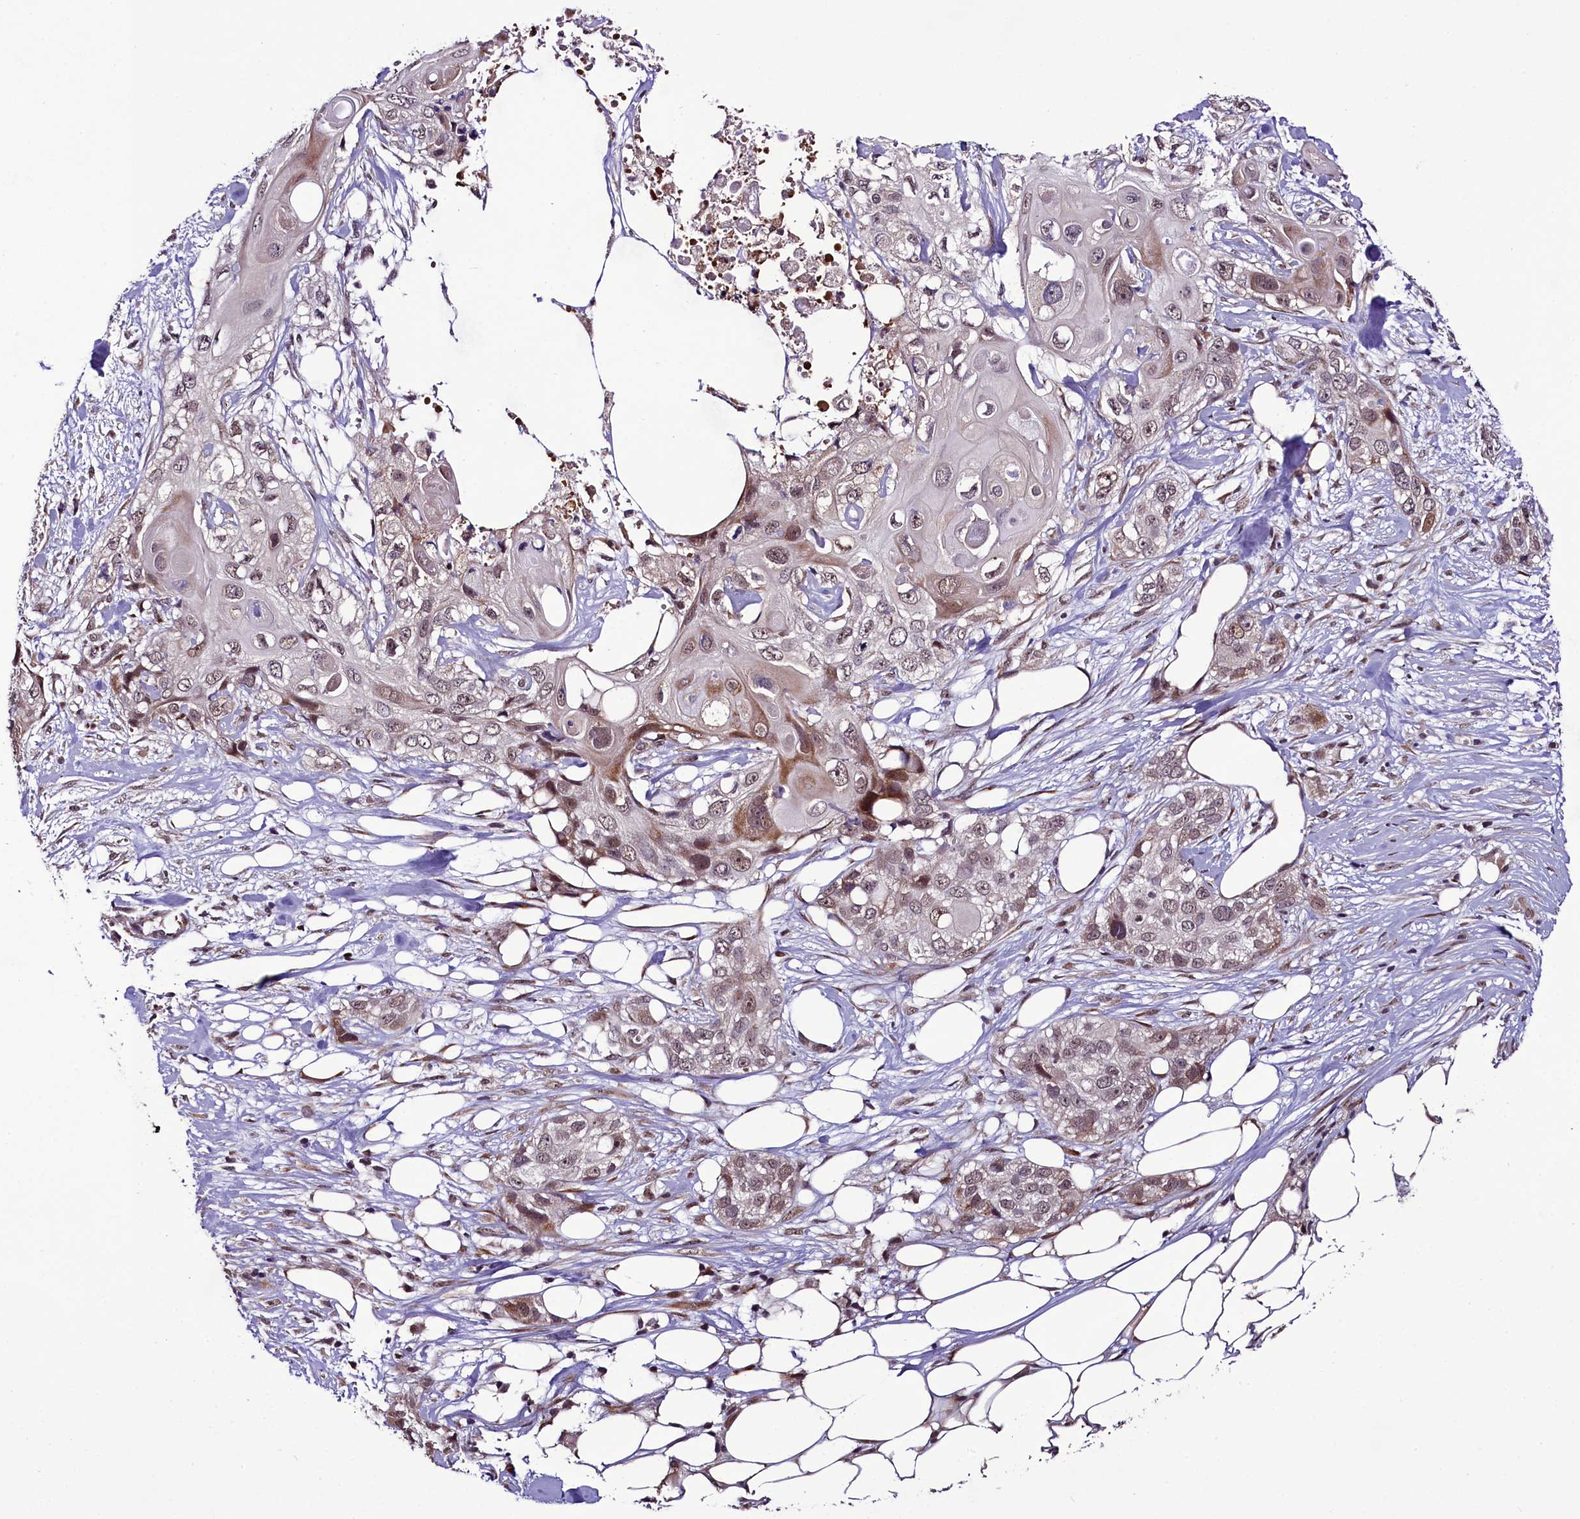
{"staining": {"intensity": "weak", "quantity": ">75%", "location": "nuclear"}, "tissue": "skin cancer", "cell_type": "Tumor cells", "image_type": "cancer", "snomed": [{"axis": "morphology", "description": "Normal tissue, NOS"}, {"axis": "morphology", "description": "Squamous cell carcinoma, NOS"}, {"axis": "topography", "description": "Skin"}], "caption": "About >75% of tumor cells in skin cancer reveal weak nuclear protein positivity as visualized by brown immunohistochemical staining.", "gene": "RPUSD2", "patient": {"sex": "male", "age": 72}}